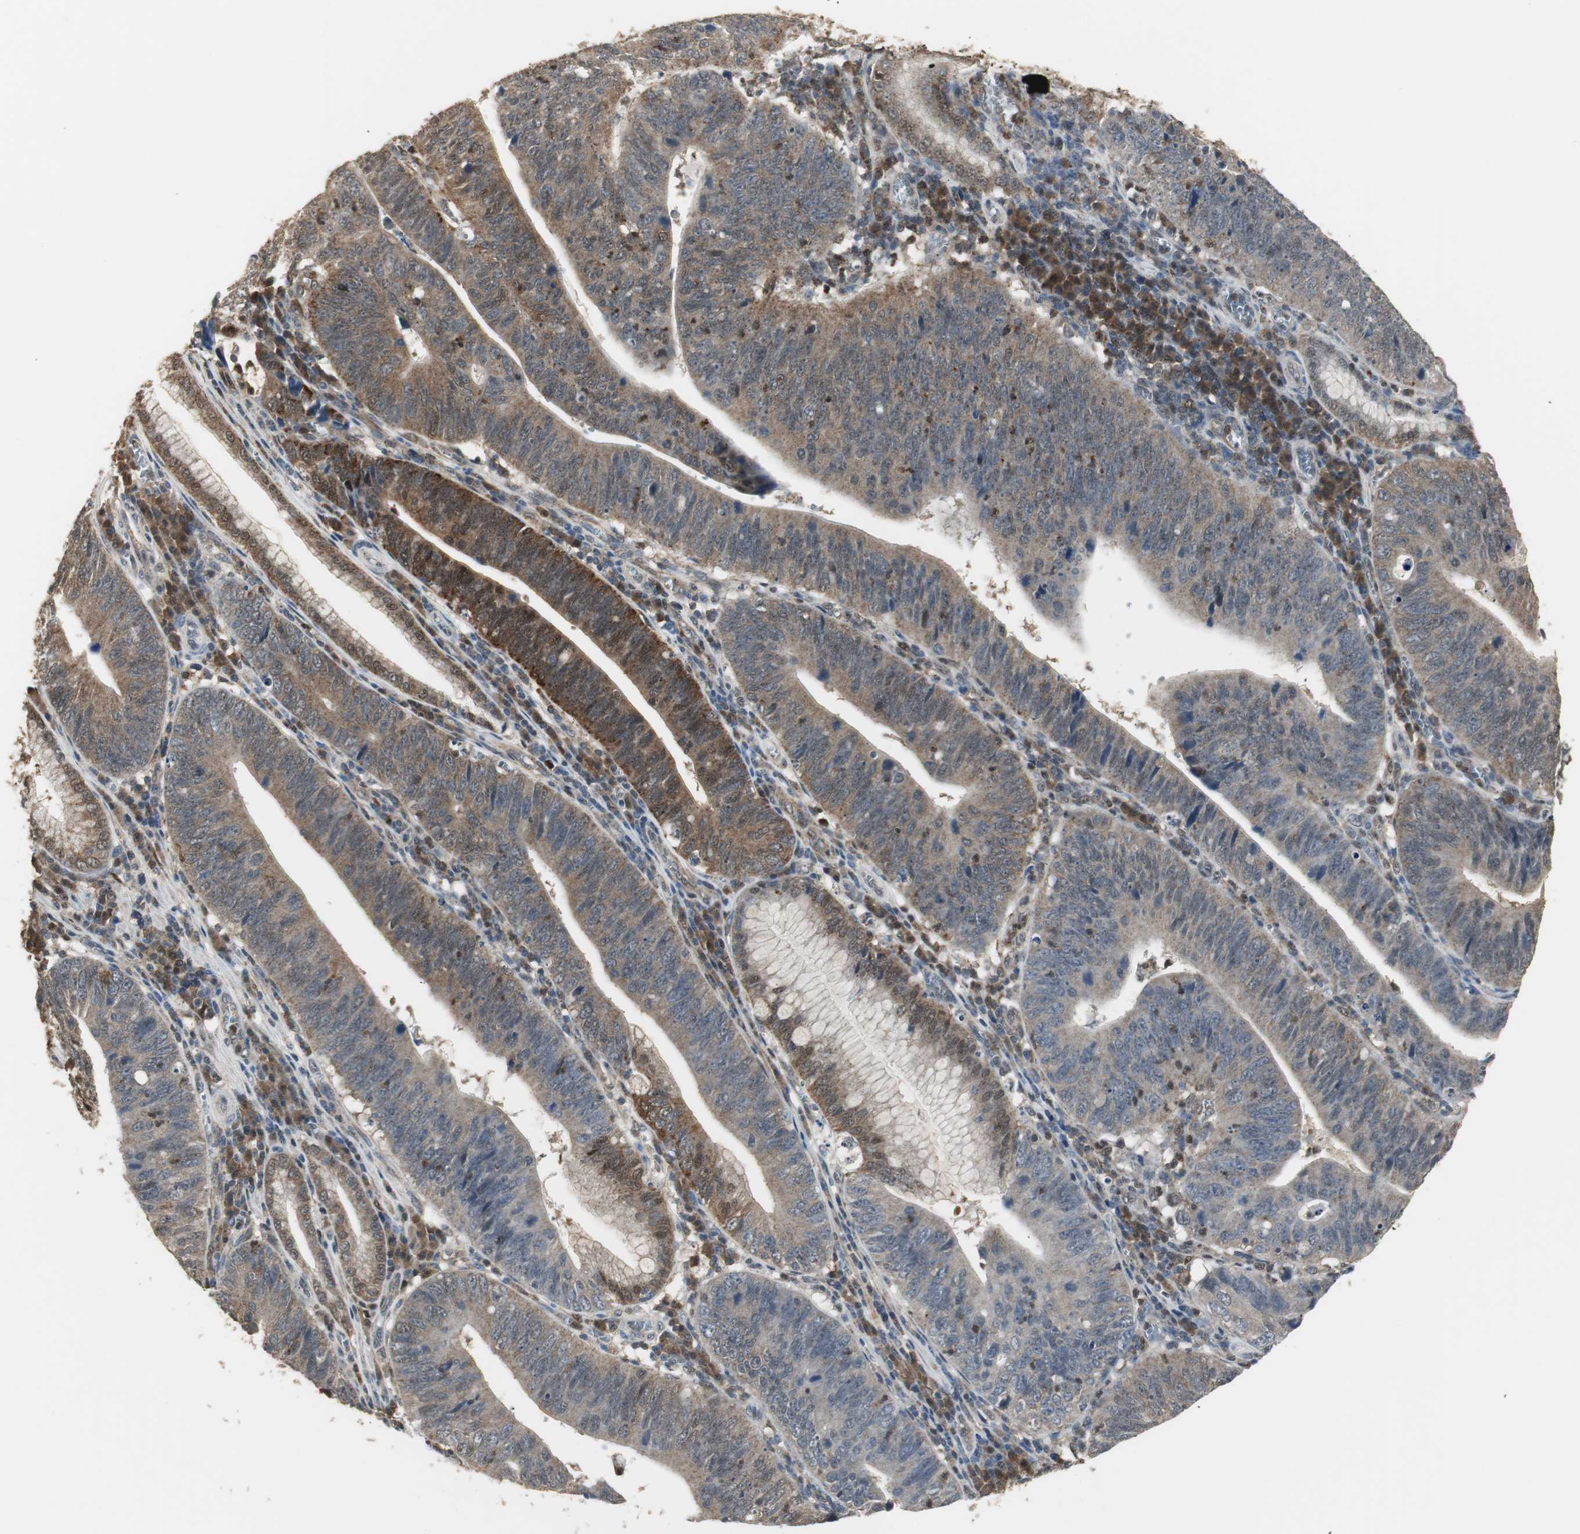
{"staining": {"intensity": "strong", "quantity": "25%-75%", "location": "cytoplasmic/membranous,nuclear"}, "tissue": "stomach cancer", "cell_type": "Tumor cells", "image_type": "cancer", "snomed": [{"axis": "morphology", "description": "Adenocarcinoma, NOS"}, {"axis": "topography", "description": "Stomach"}], "caption": "An immunohistochemistry image of tumor tissue is shown. Protein staining in brown shows strong cytoplasmic/membranous and nuclear positivity in stomach adenocarcinoma within tumor cells. (DAB IHC, brown staining for protein, blue staining for nuclei).", "gene": "PLIN3", "patient": {"sex": "male", "age": 59}}